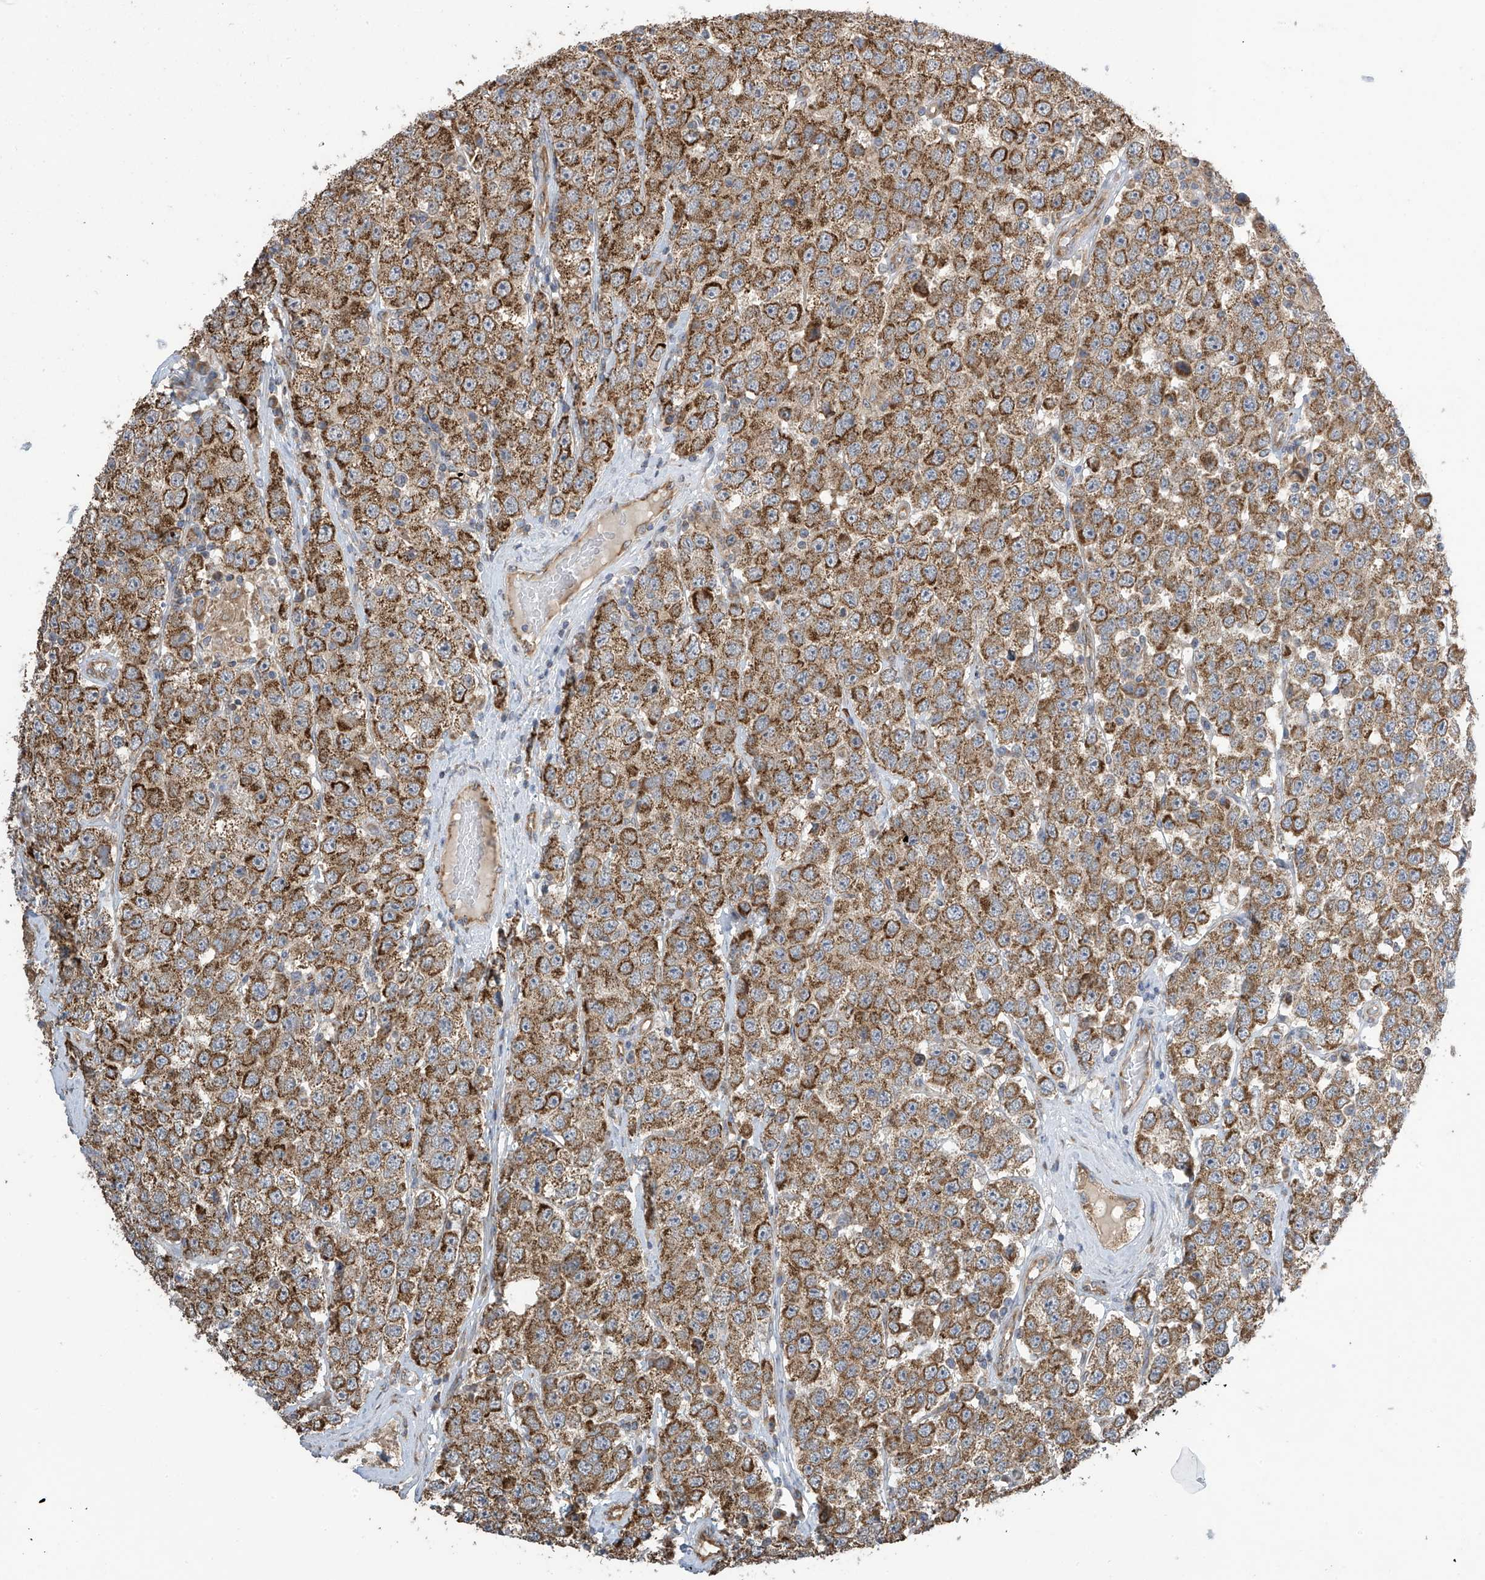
{"staining": {"intensity": "strong", "quantity": ">75%", "location": "cytoplasmic/membranous"}, "tissue": "testis cancer", "cell_type": "Tumor cells", "image_type": "cancer", "snomed": [{"axis": "morphology", "description": "Seminoma, NOS"}, {"axis": "topography", "description": "Testis"}], "caption": "A high amount of strong cytoplasmic/membranous staining is appreciated in about >75% of tumor cells in testis seminoma tissue.", "gene": "PNPT1", "patient": {"sex": "male", "age": 28}}